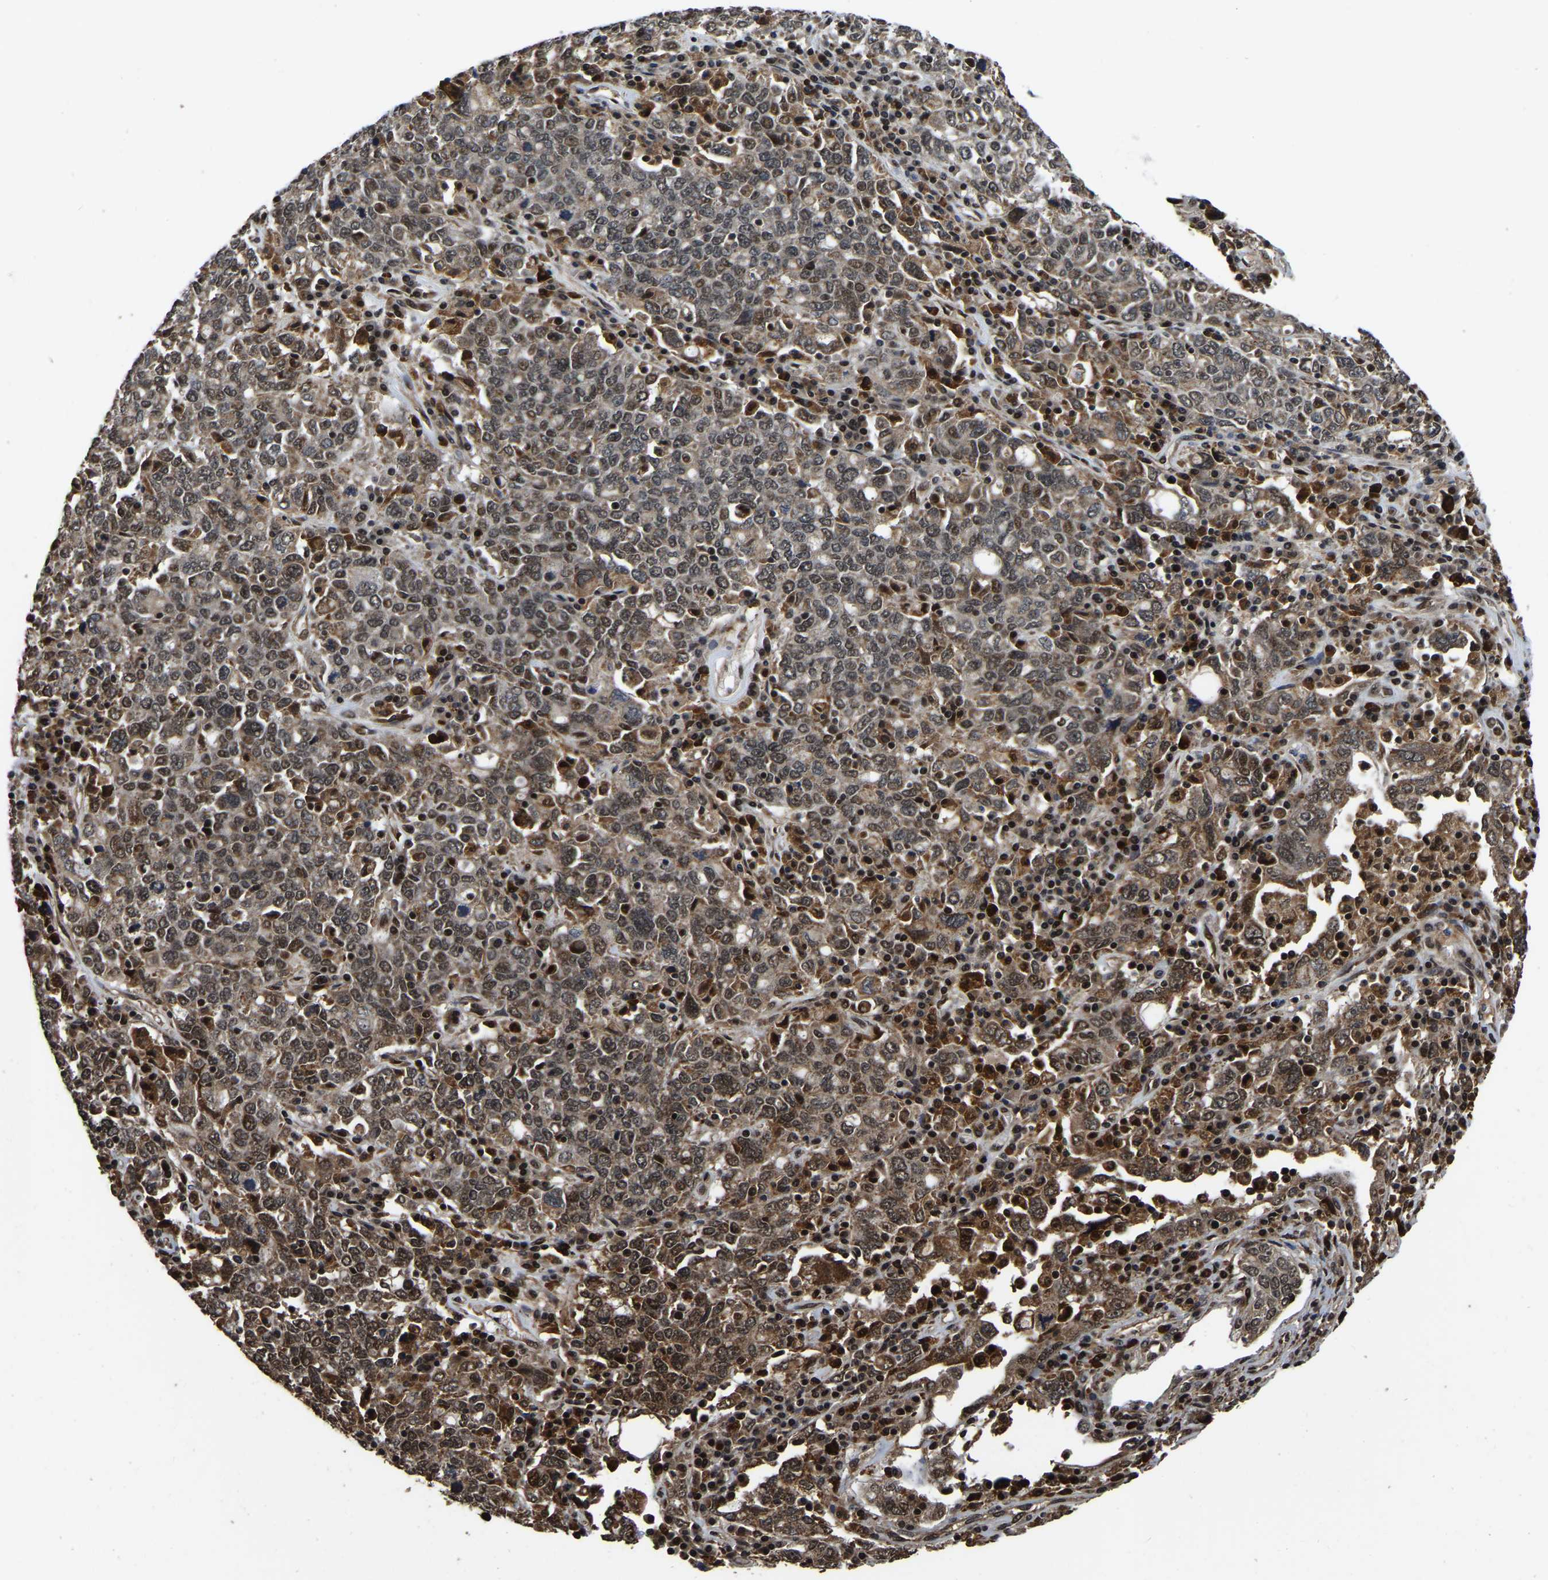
{"staining": {"intensity": "moderate", "quantity": ">75%", "location": "cytoplasmic/membranous,nuclear"}, "tissue": "ovarian cancer", "cell_type": "Tumor cells", "image_type": "cancer", "snomed": [{"axis": "morphology", "description": "Carcinoma, endometroid"}, {"axis": "topography", "description": "Ovary"}], "caption": "Protein staining reveals moderate cytoplasmic/membranous and nuclear staining in about >75% of tumor cells in ovarian endometroid carcinoma. The protein of interest is shown in brown color, while the nuclei are stained blue.", "gene": "CIAO1", "patient": {"sex": "female", "age": 62}}